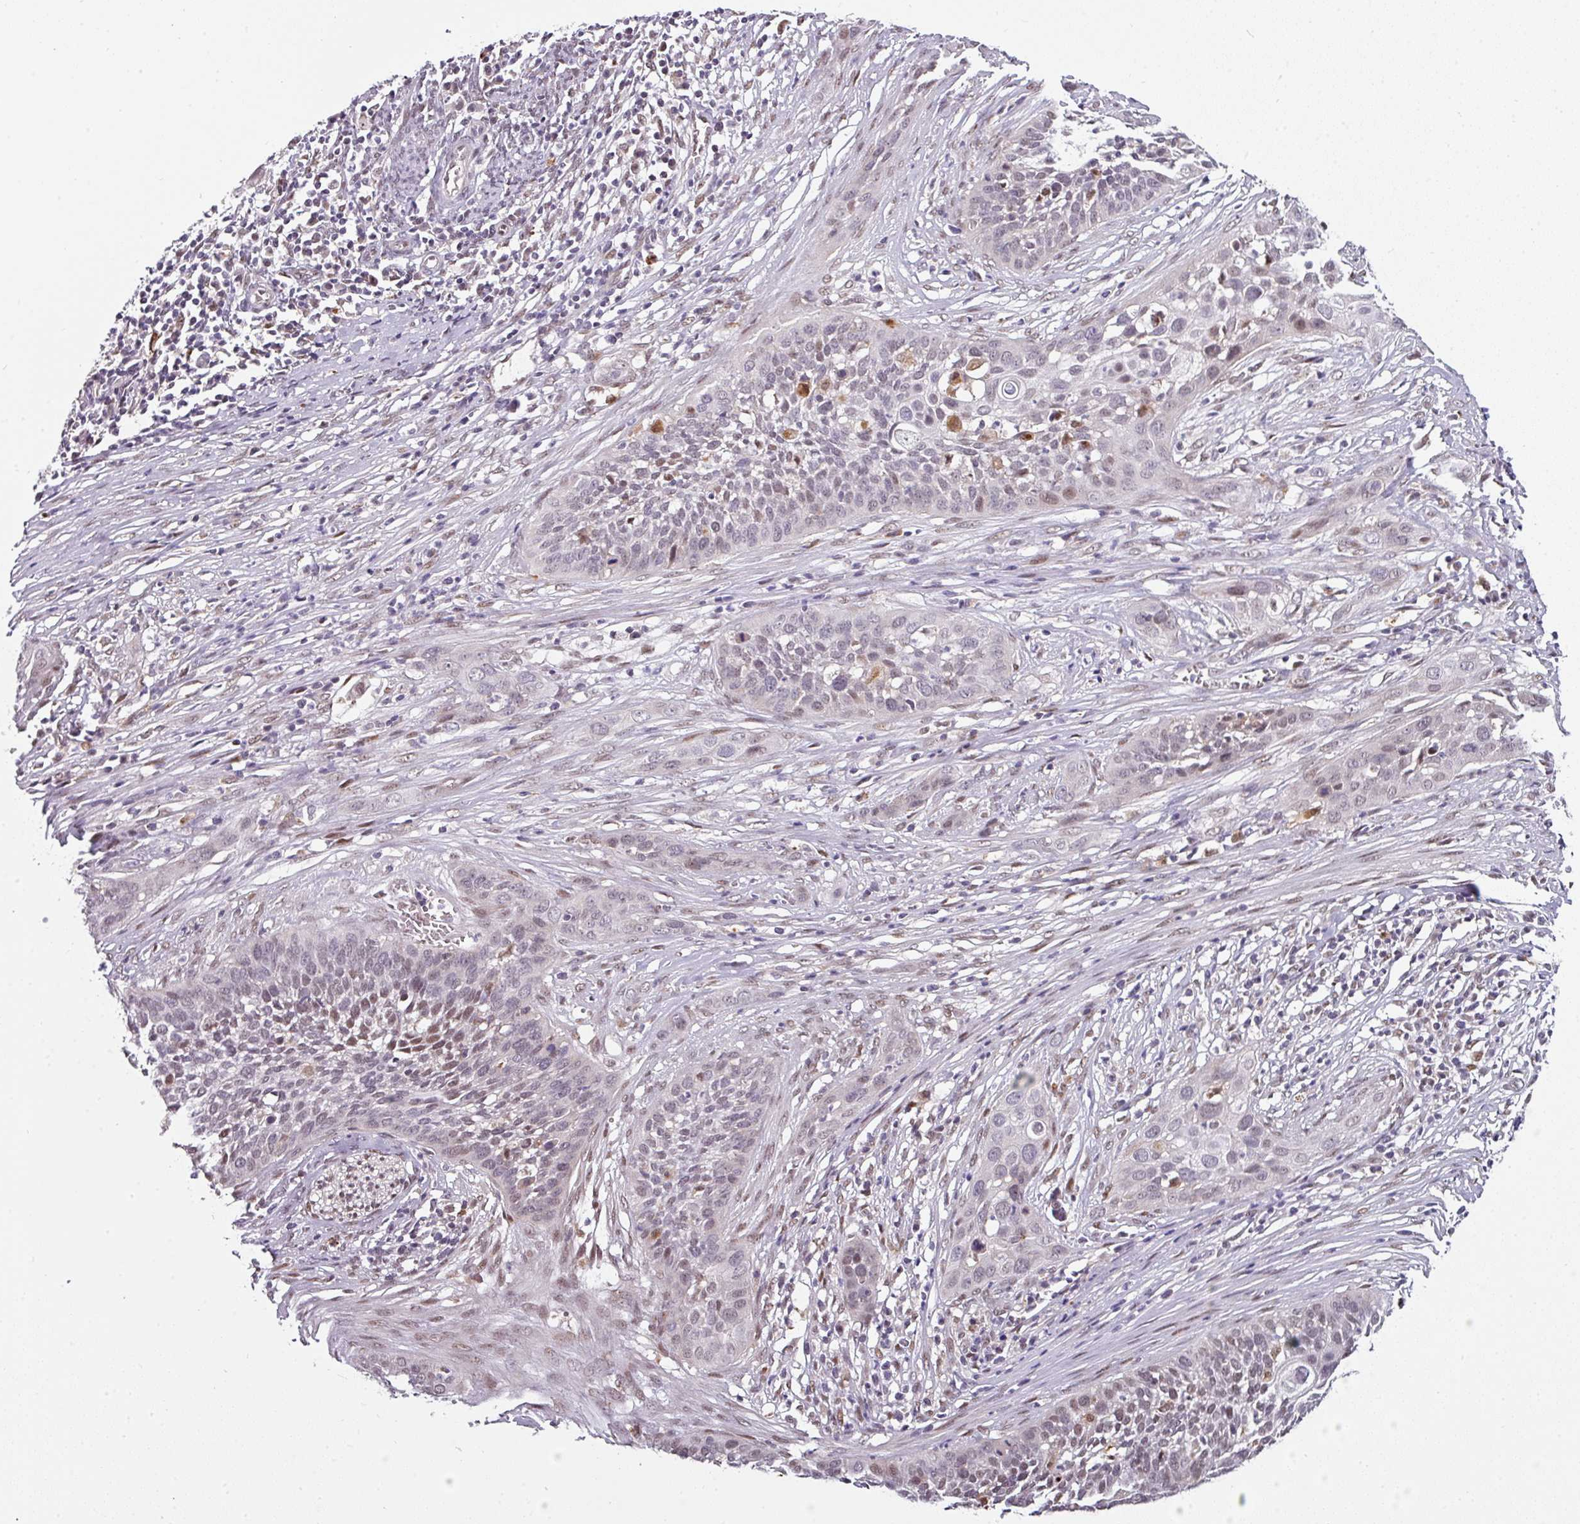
{"staining": {"intensity": "moderate", "quantity": "<25%", "location": "nuclear"}, "tissue": "cervical cancer", "cell_type": "Tumor cells", "image_type": "cancer", "snomed": [{"axis": "morphology", "description": "Squamous cell carcinoma, NOS"}, {"axis": "topography", "description": "Cervix"}], "caption": "IHC photomicrograph of human cervical cancer (squamous cell carcinoma) stained for a protein (brown), which shows low levels of moderate nuclear staining in approximately <25% of tumor cells.", "gene": "SWSAP1", "patient": {"sex": "female", "age": 34}}